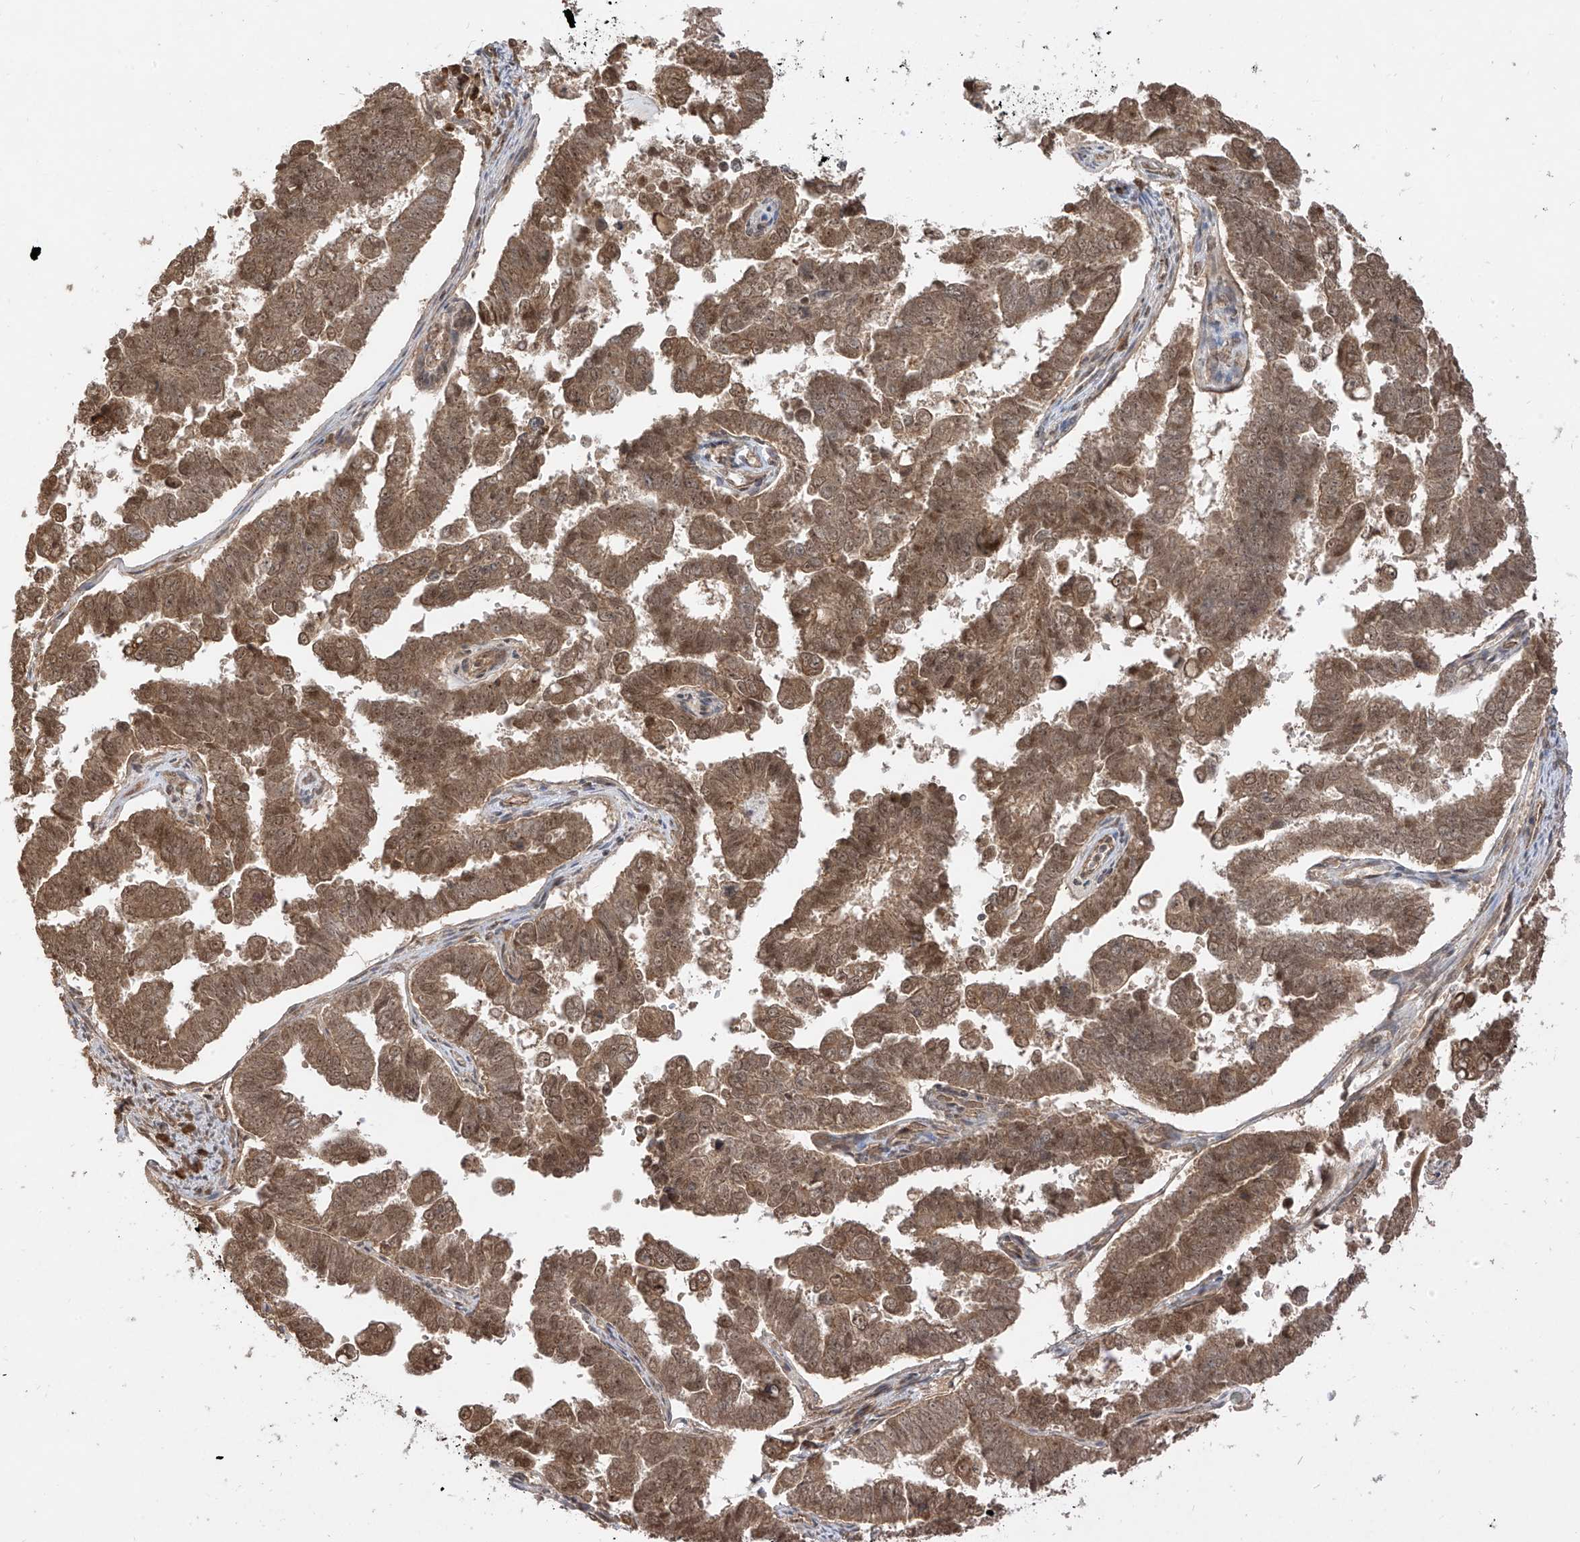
{"staining": {"intensity": "moderate", "quantity": ">75%", "location": "cytoplasmic/membranous,nuclear"}, "tissue": "endometrial cancer", "cell_type": "Tumor cells", "image_type": "cancer", "snomed": [{"axis": "morphology", "description": "Adenocarcinoma, NOS"}, {"axis": "topography", "description": "Endometrium"}], "caption": "Immunohistochemistry staining of endometrial cancer (adenocarcinoma), which exhibits medium levels of moderate cytoplasmic/membranous and nuclear expression in approximately >75% of tumor cells indicating moderate cytoplasmic/membranous and nuclear protein positivity. The staining was performed using DAB (3,3'-diaminobenzidine) (brown) for protein detection and nuclei were counterstained in hematoxylin (blue).", "gene": "LCOR", "patient": {"sex": "female", "age": 75}}